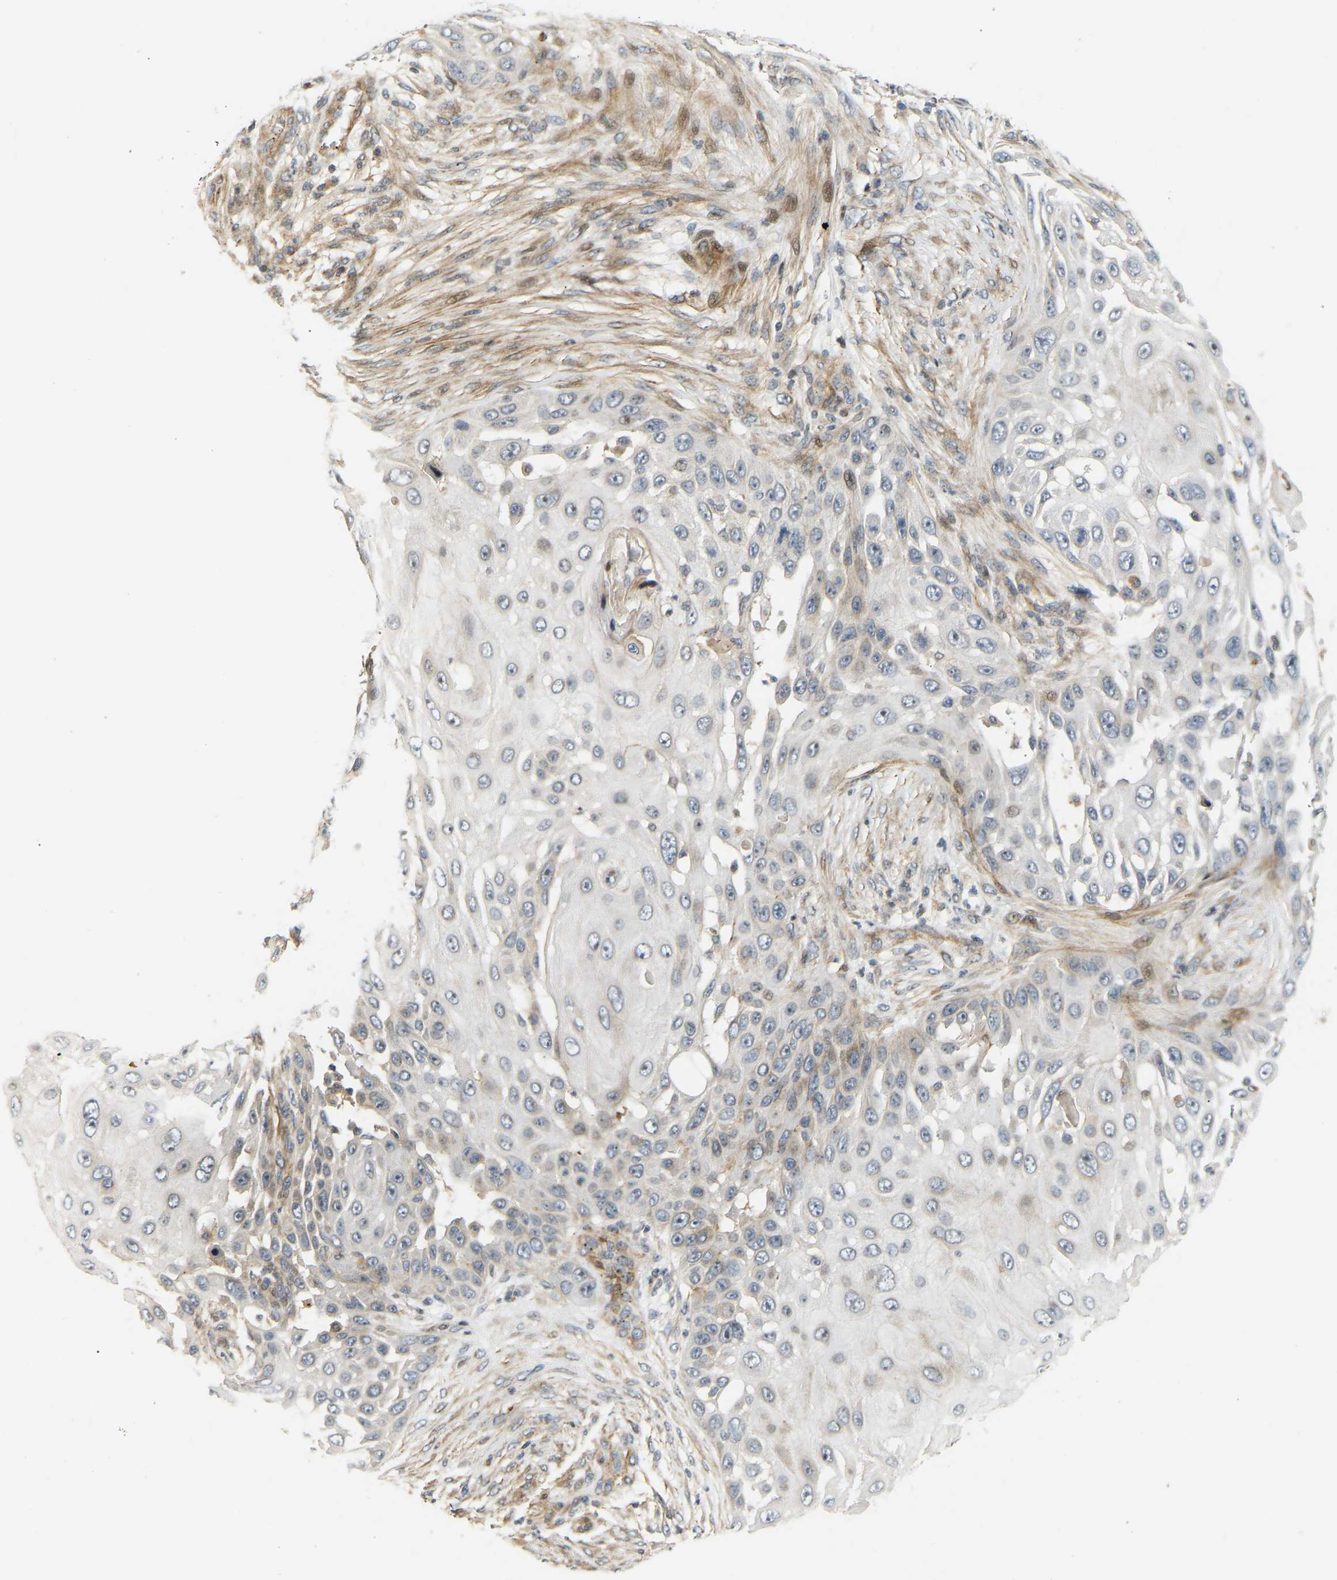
{"staining": {"intensity": "weak", "quantity": "25%-75%", "location": "cytoplasmic/membranous"}, "tissue": "skin cancer", "cell_type": "Tumor cells", "image_type": "cancer", "snomed": [{"axis": "morphology", "description": "Squamous cell carcinoma, NOS"}, {"axis": "topography", "description": "Skin"}], "caption": "Immunohistochemical staining of skin cancer (squamous cell carcinoma) shows low levels of weak cytoplasmic/membranous protein staining in about 25%-75% of tumor cells.", "gene": "POGLUT2", "patient": {"sex": "female", "age": 44}}